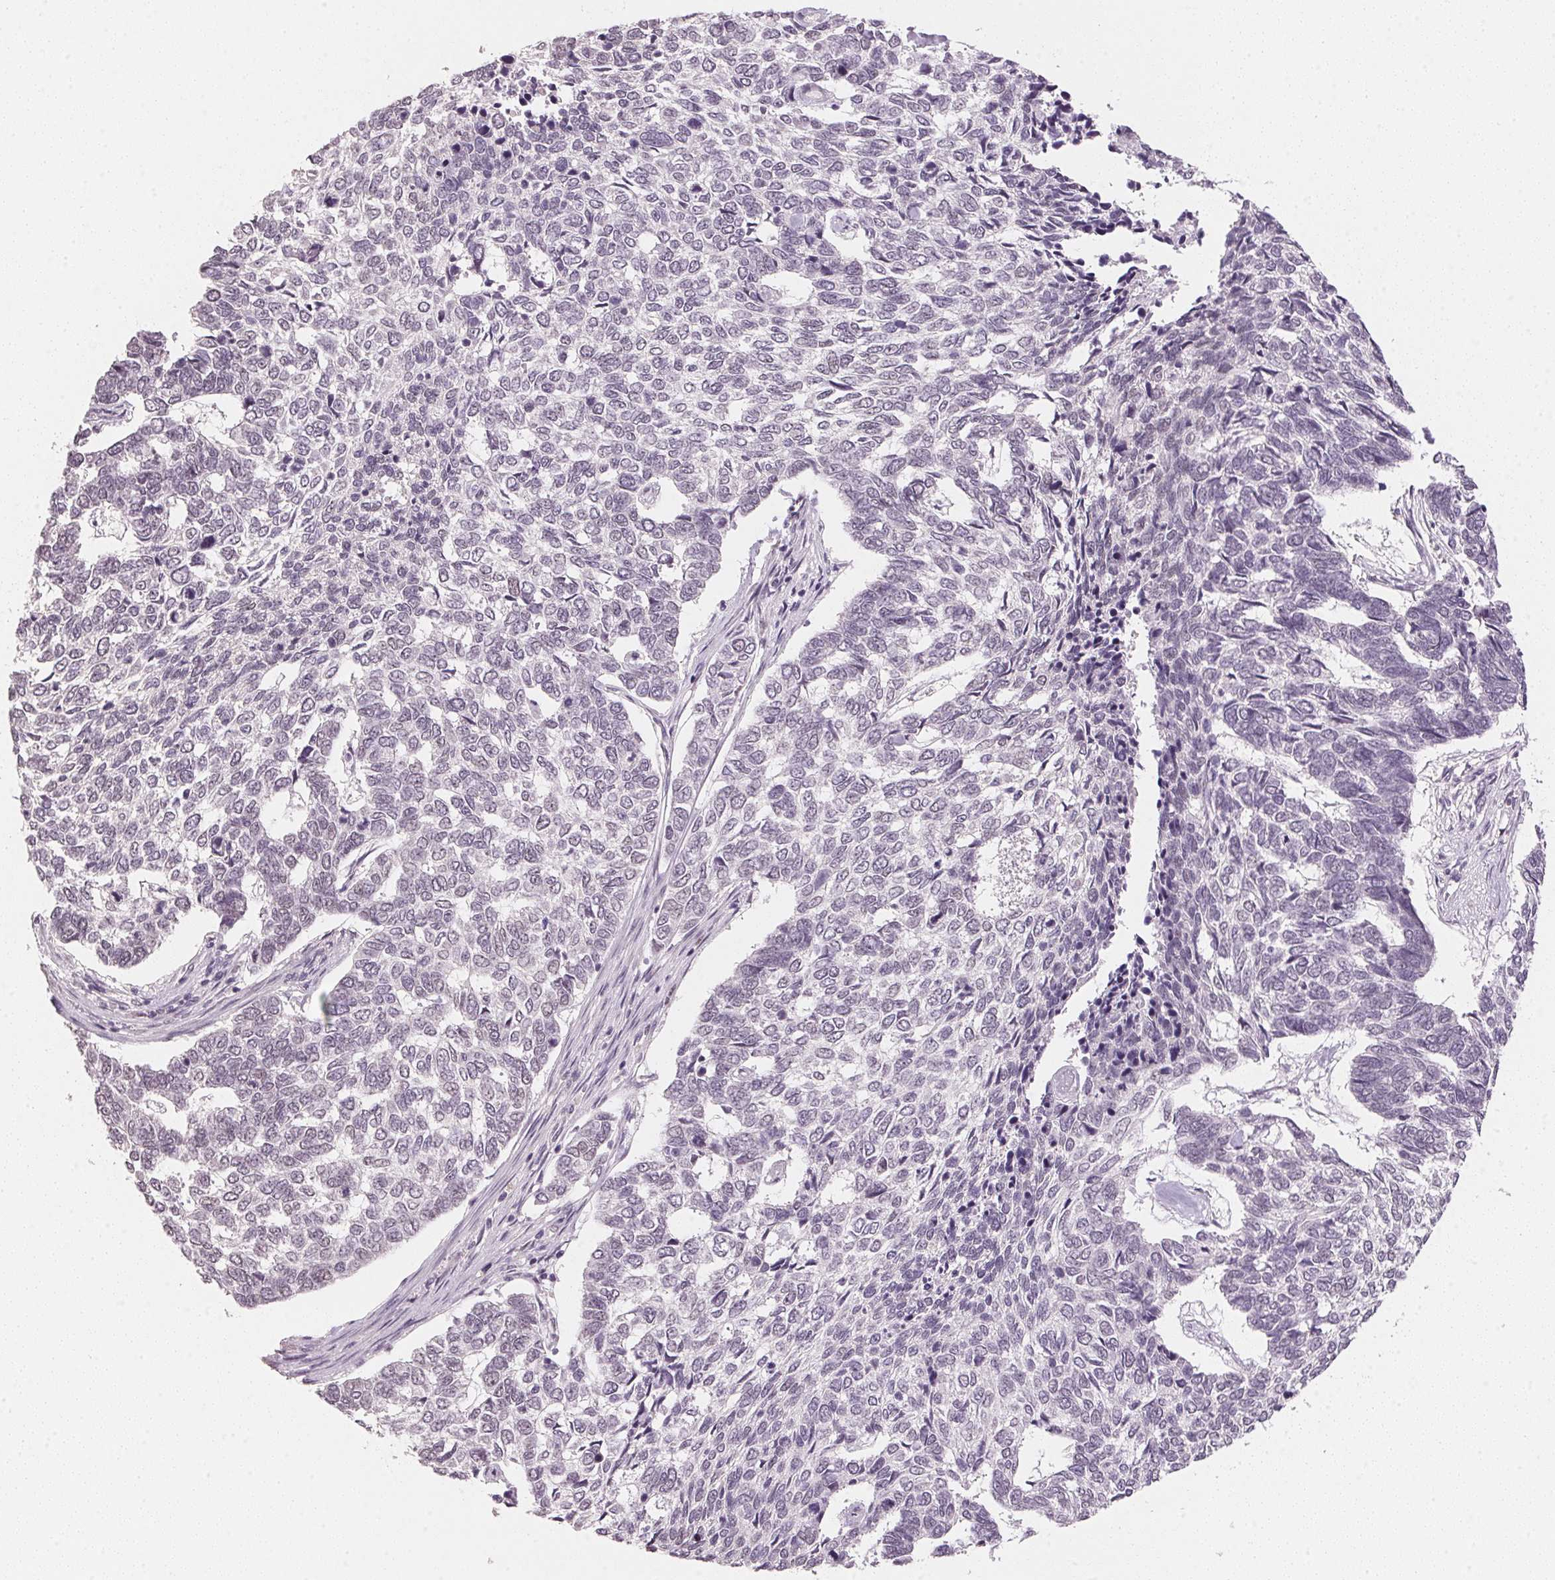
{"staining": {"intensity": "negative", "quantity": "none", "location": "none"}, "tissue": "skin cancer", "cell_type": "Tumor cells", "image_type": "cancer", "snomed": [{"axis": "morphology", "description": "Basal cell carcinoma"}, {"axis": "topography", "description": "Skin"}], "caption": "Human skin basal cell carcinoma stained for a protein using IHC displays no expression in tumor cells.", "gene": "POLR3G", "patient": {"sex": "female", "age": 65}}